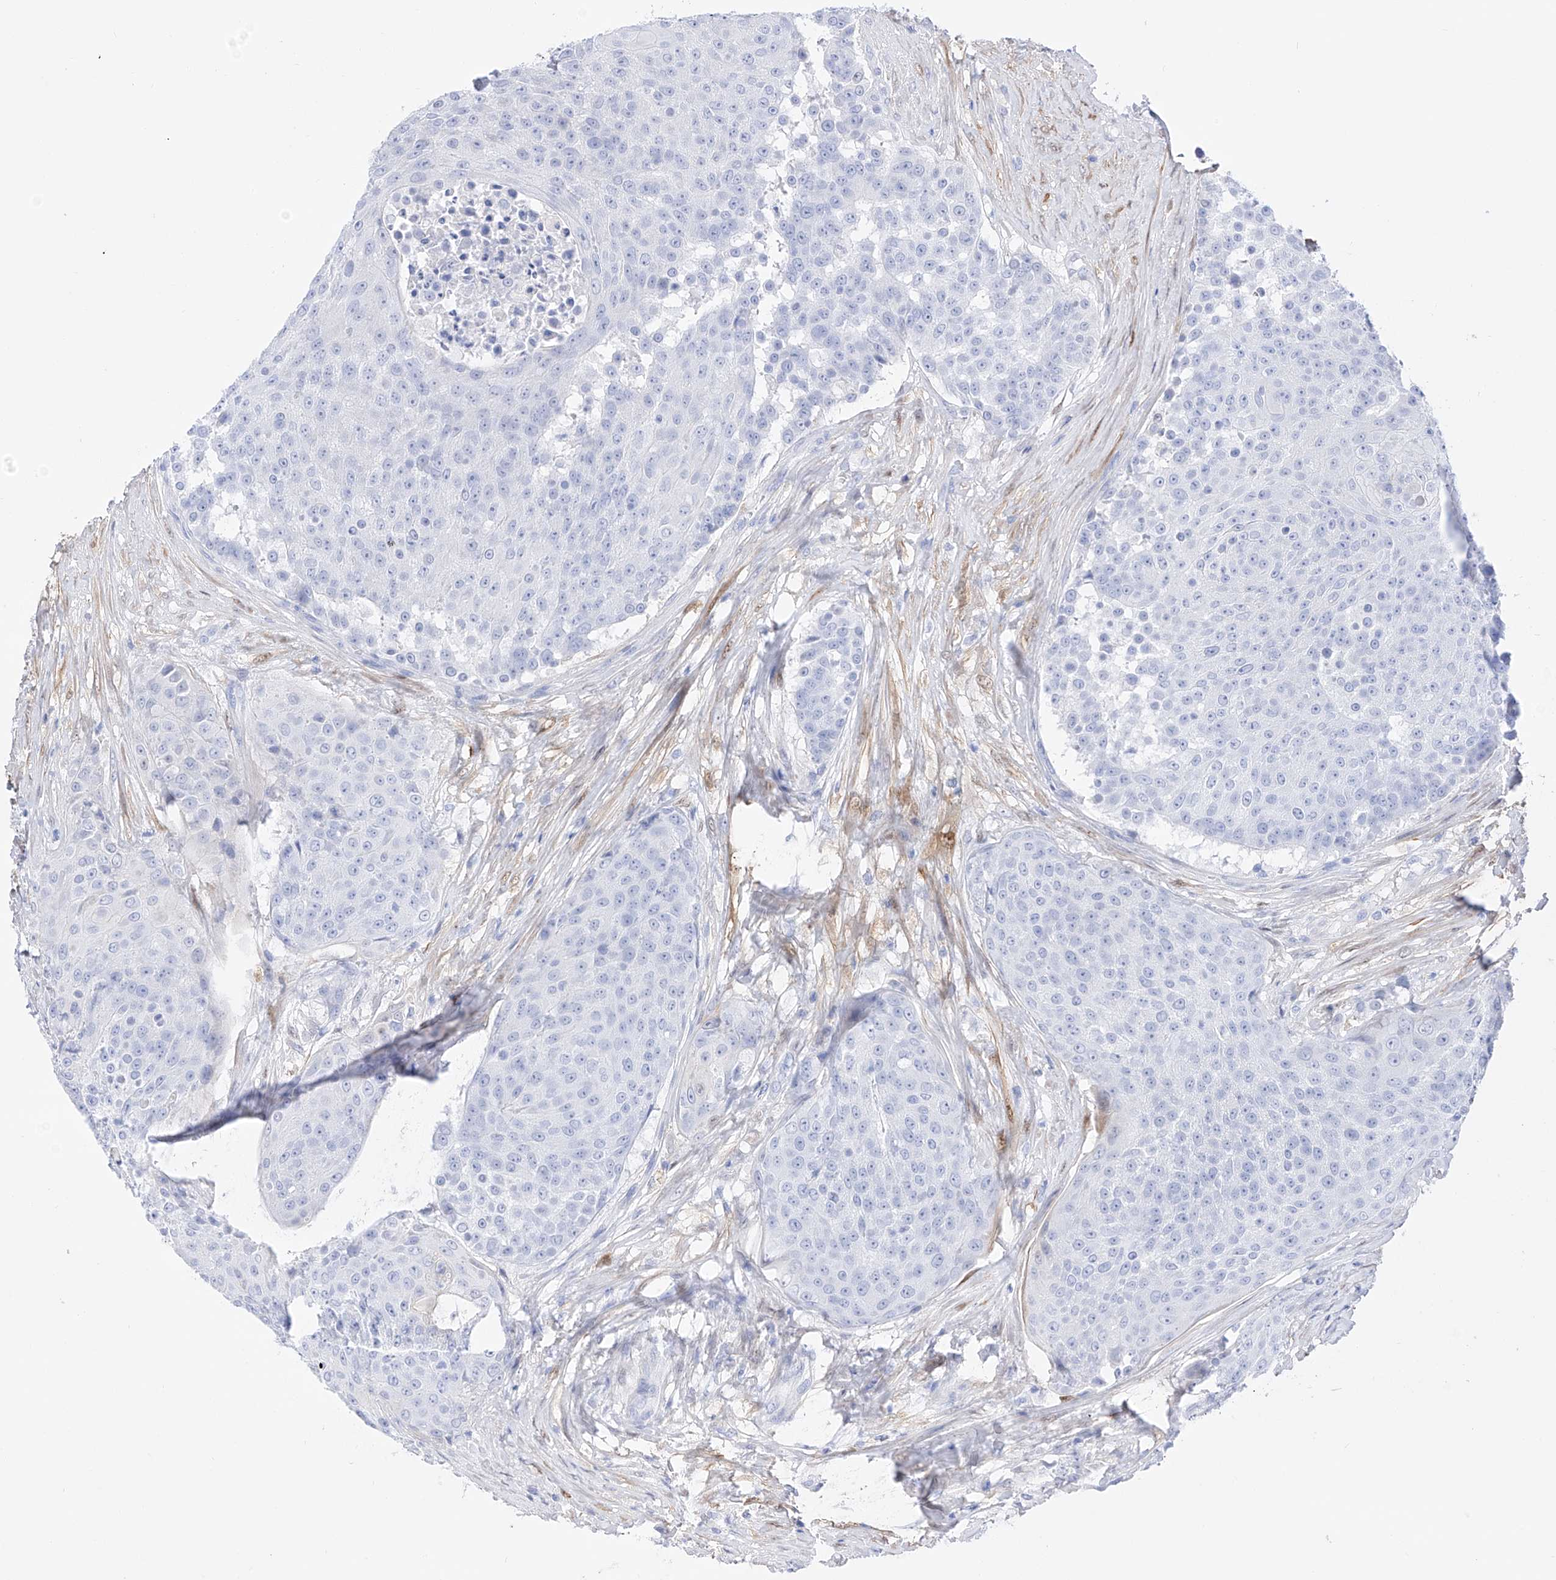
{"staining": {"intensity": "negative", "quantity": "none", "location": "none"}, "tissue": "urothelial cancer", "cell_type": "Tumor cells", "image_type": "cancer", "snomed": [{"axis": "morphology", "description": "Urothelial carcinoma, High grade"}, {"axis": "topography", "description": "Urinary bladder"}], "caption": "Immunohistochemistry micrograph of neoplastic tissue: human urothelial cancer stained with DAB (3,3'-diaminobenzidine) displays no significant protein staining in tumor cells.", "gene": "TRPC7", "patient": {"sex": "female", "age": 63}}